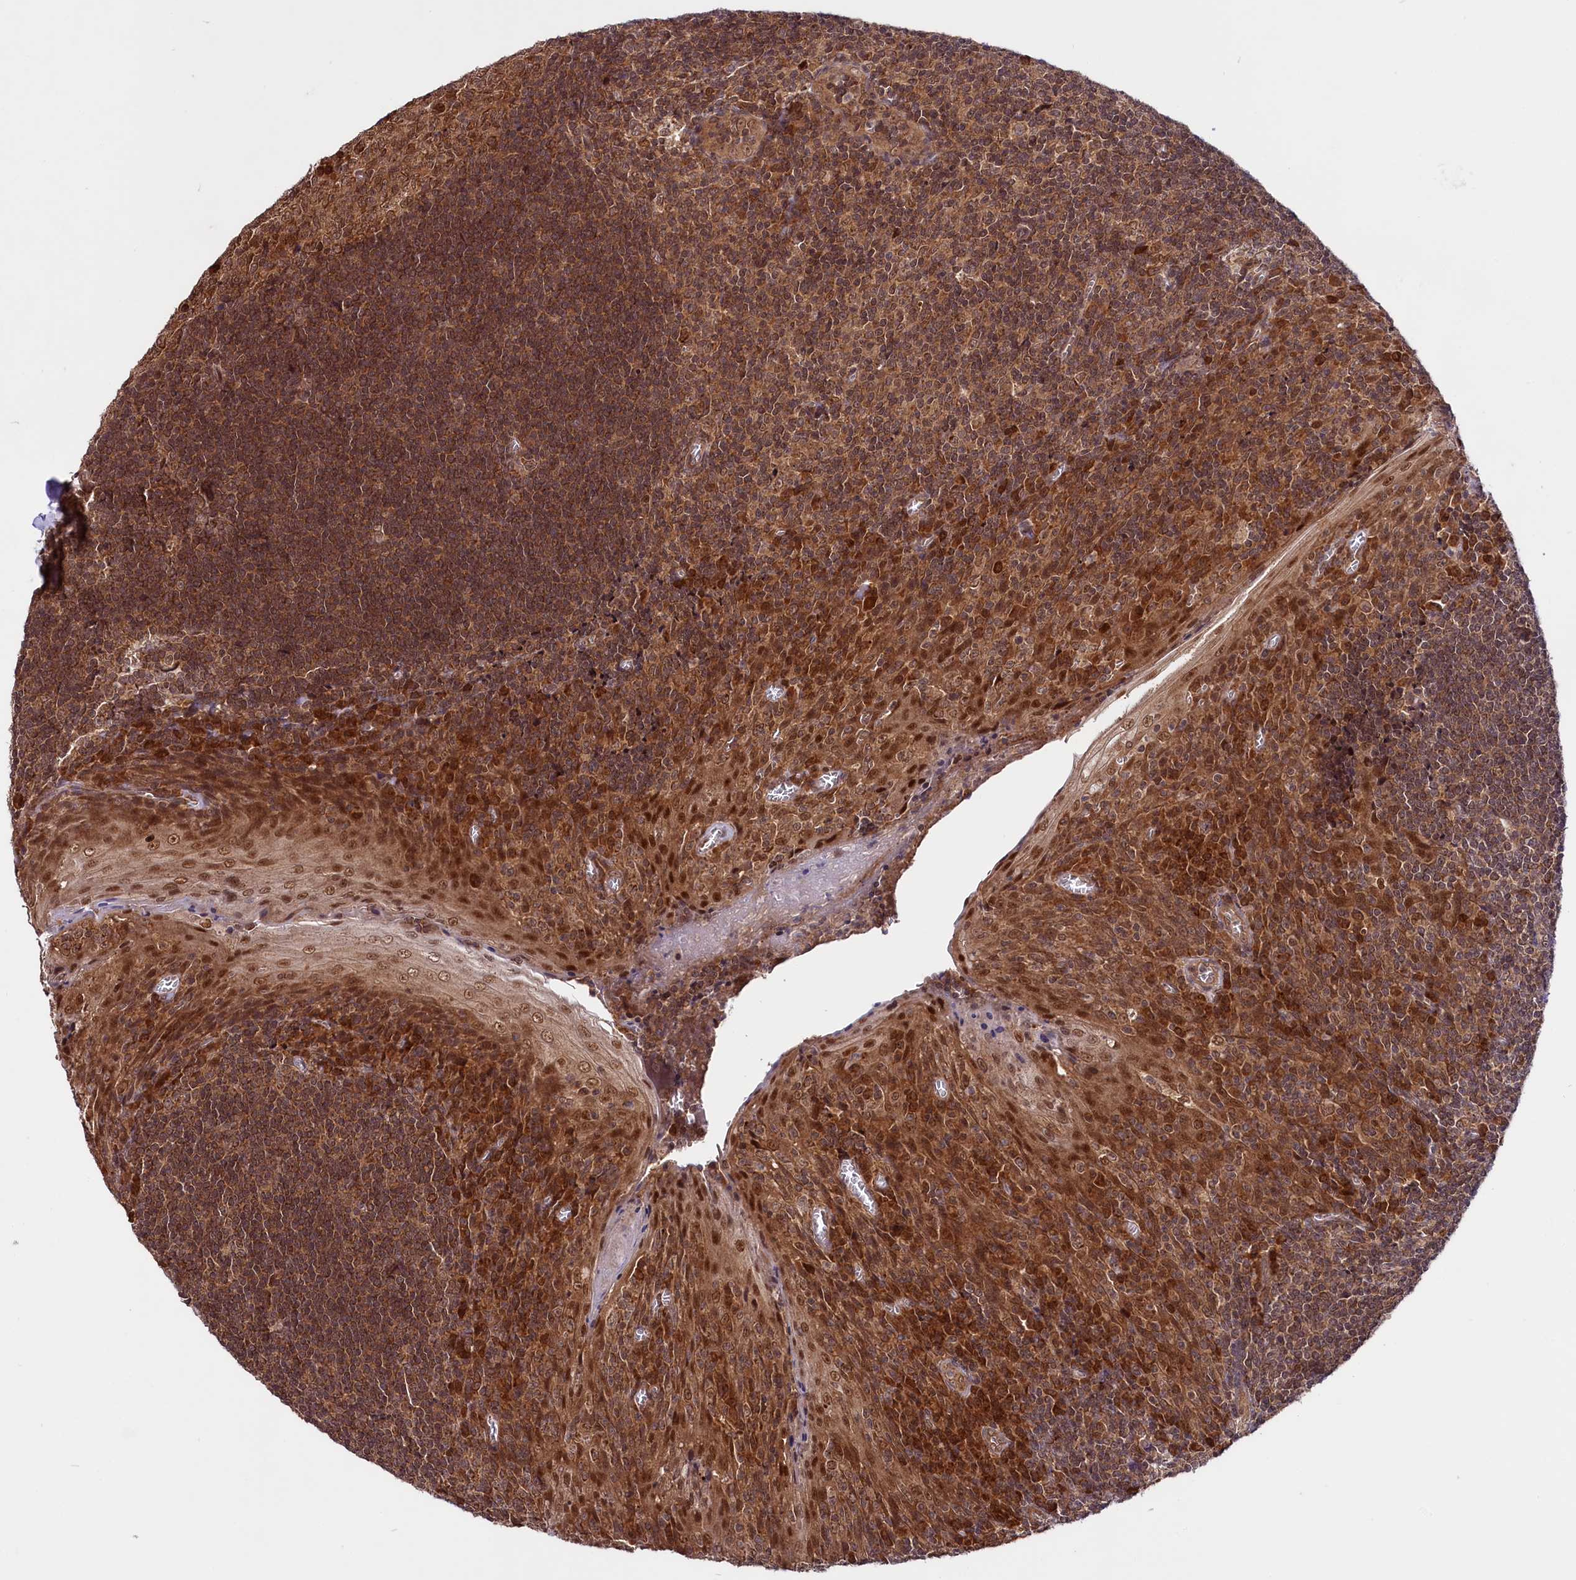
{"staining": {"intensity": "moderate", "quantity": ">75%", "location": "cytoplasmic/membranous,nuclear"}, "tissue": "tonsil", "cell_type": "Germinal center cells", "image_type": "normal", "snomed": [{"axis": "morphology", "description": "Normal tissue, NOS"}, {"axis": "topography", "description": "Tonsil"}], "caption": "Brown immunohistochemical staining in benign human tonsil reveals moderate cytoplasmic/membranous,nuclear positivity in approximately >75% of germinal center cells.", "gene": "UBE3A", "patient": {"sex": "male", "age": 27}}